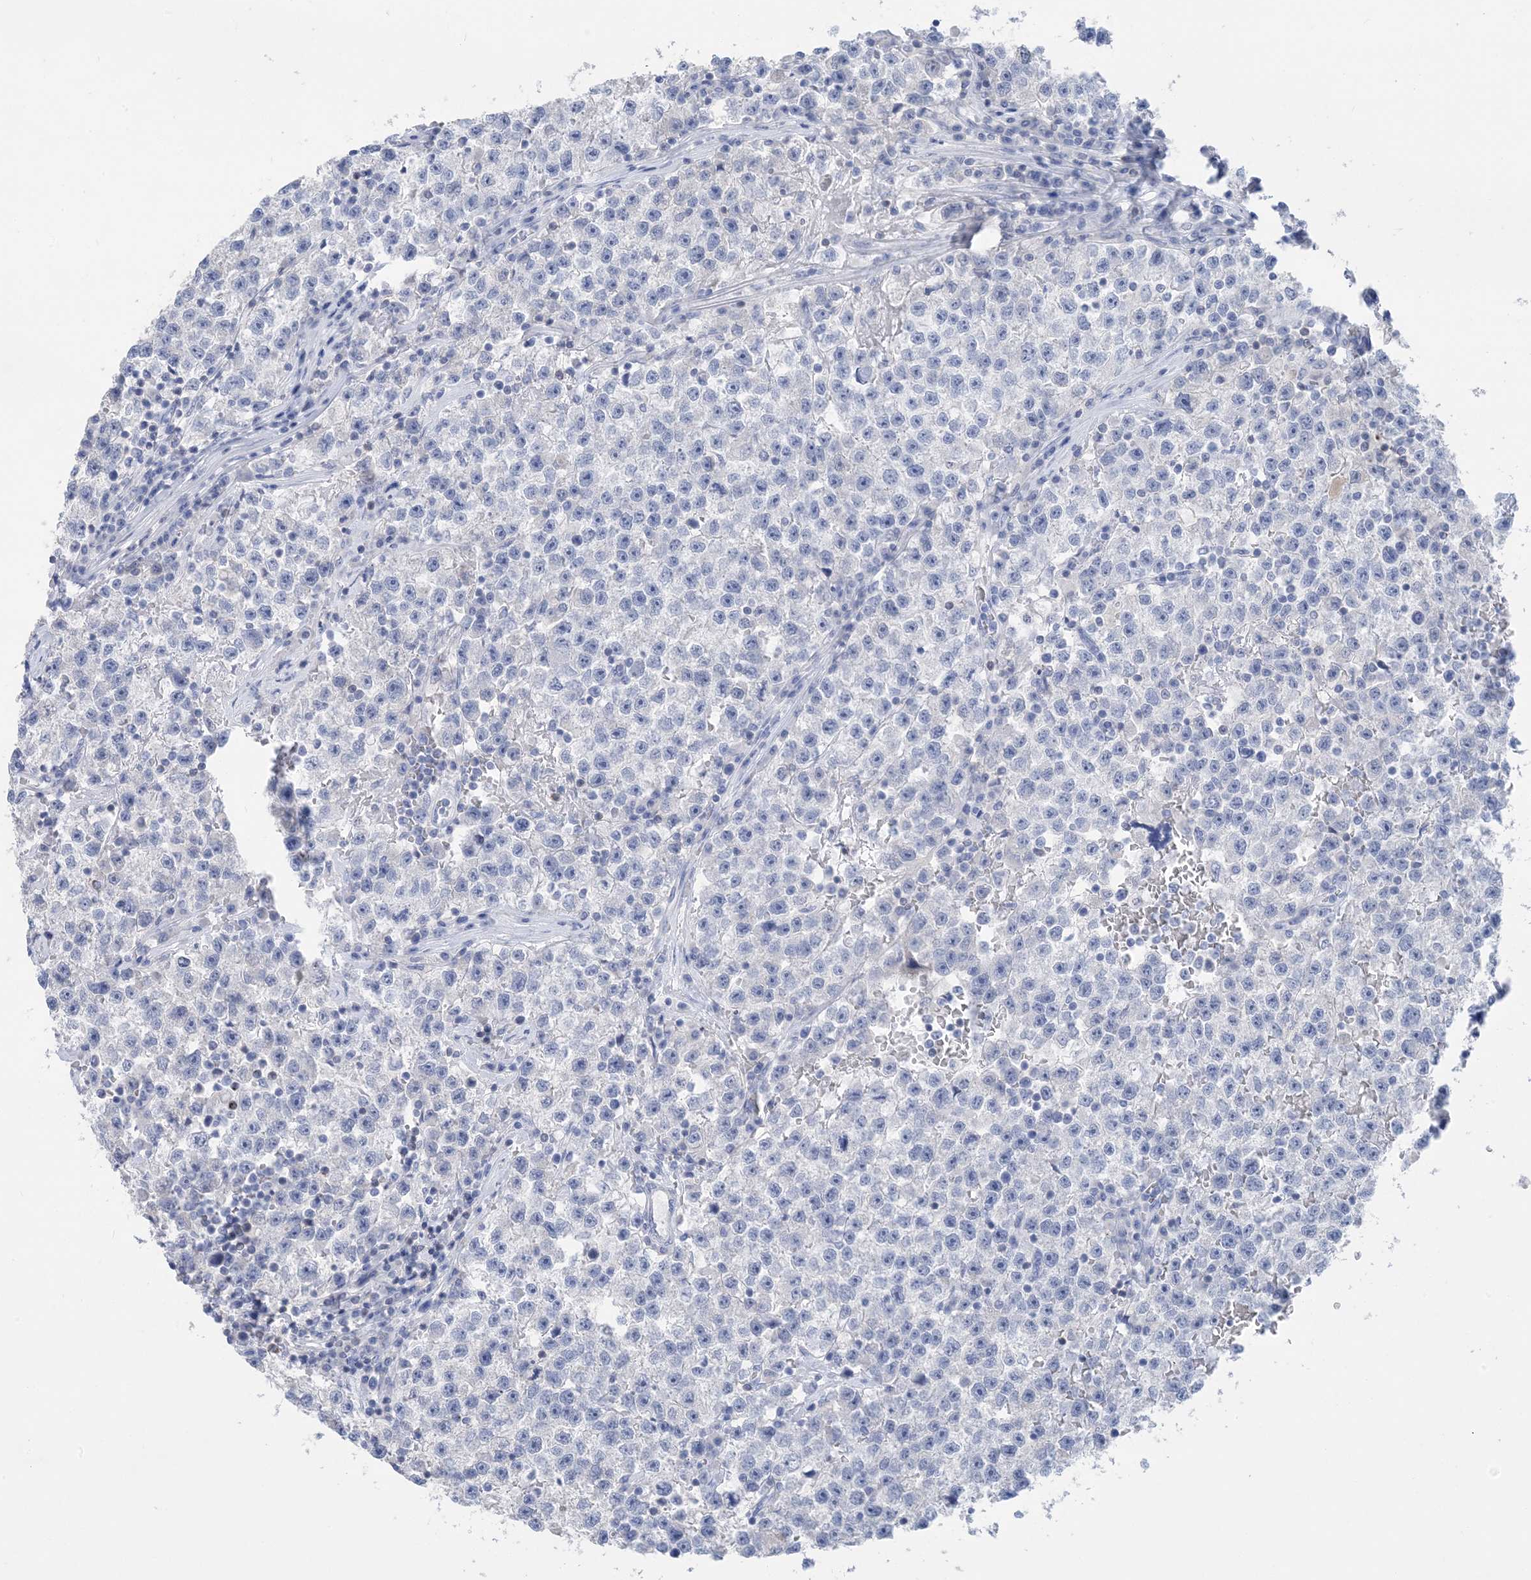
{"staining": {"intensity": "negative", "quantity": "none", "location": "none"}, "tissue": "testis cancer", "cell_type": "Tumor cells", "image_type": "cancer", "snomed": [{"axis": "morphology", "description": "Seminoma, NOS"}, {"axis": "topography", "description": "Testis"}], "caption": "High magnification brightfield microscopy of testis cancer (seminoma) stained with DAB (brown) and counterstained with hematoxylin (blue): tumor cells show no significant positivity. Nuclei are stained in blue.", "gene": "SH3YL1", "patient": {"sex": "male", "age": 22}}